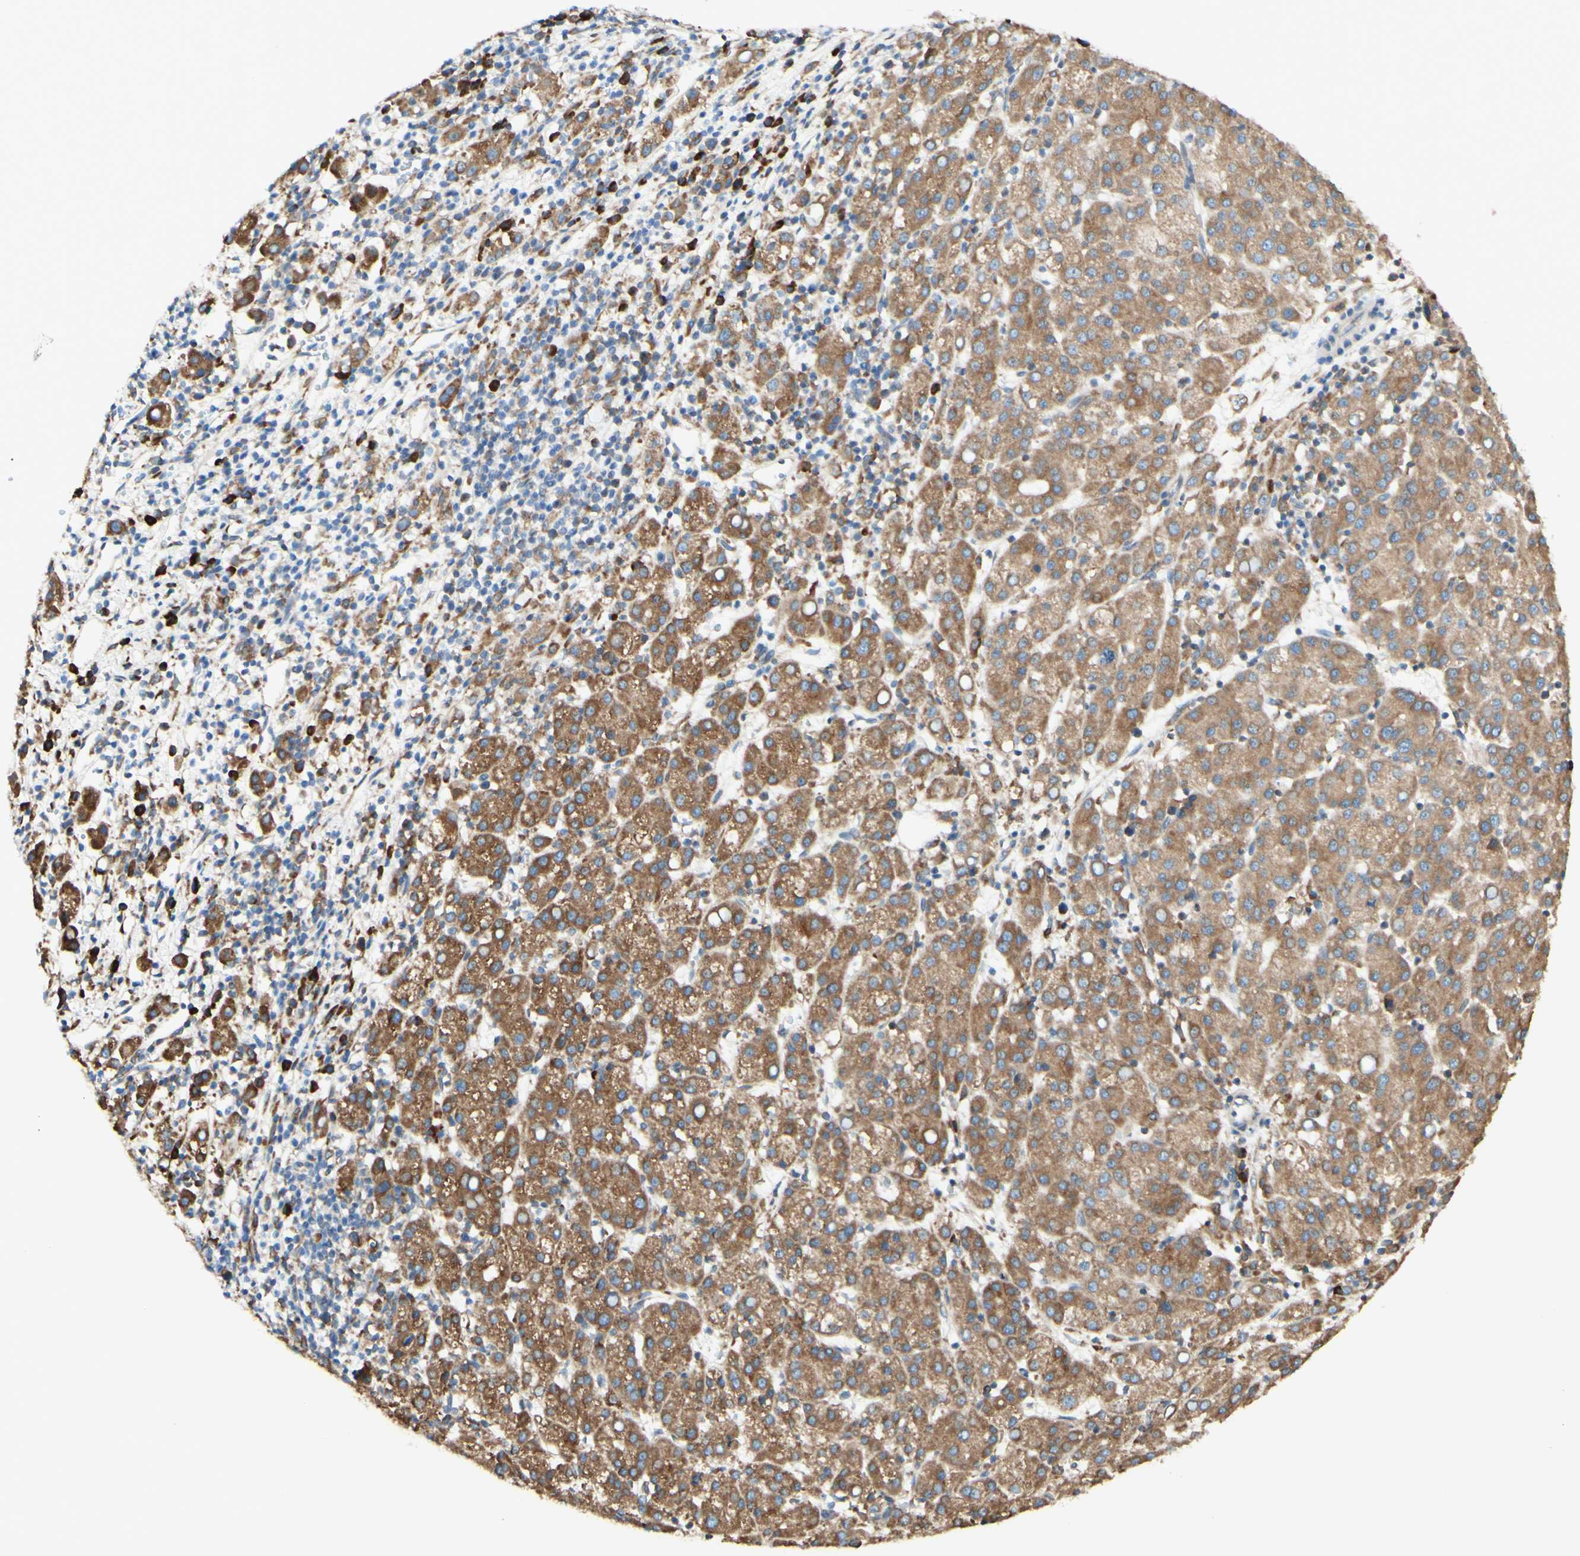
{"staining": {"intensity": "moderate", "quantity": ">75%", "location": "cytoplasmic/membranous"}, "tissue": "liver cancer", "cell_type": "Tumor cells", "image_type": "cancer", "snomed": [{"axis": "morphology", "description": "Carcinoma, Hepatocellular, NOS"}, {"axis": "topography", "description": "Liver"}], "caption": "Liver cancer (hepatocellular carcinoma) stained with DAB IHC demonstrates medium levels of moderate cytoplasmic/membranous expression in approximately >75% of tumor cells.", "gene": "DNAJB11", "patient": {"sex": "female", "age": 58}}